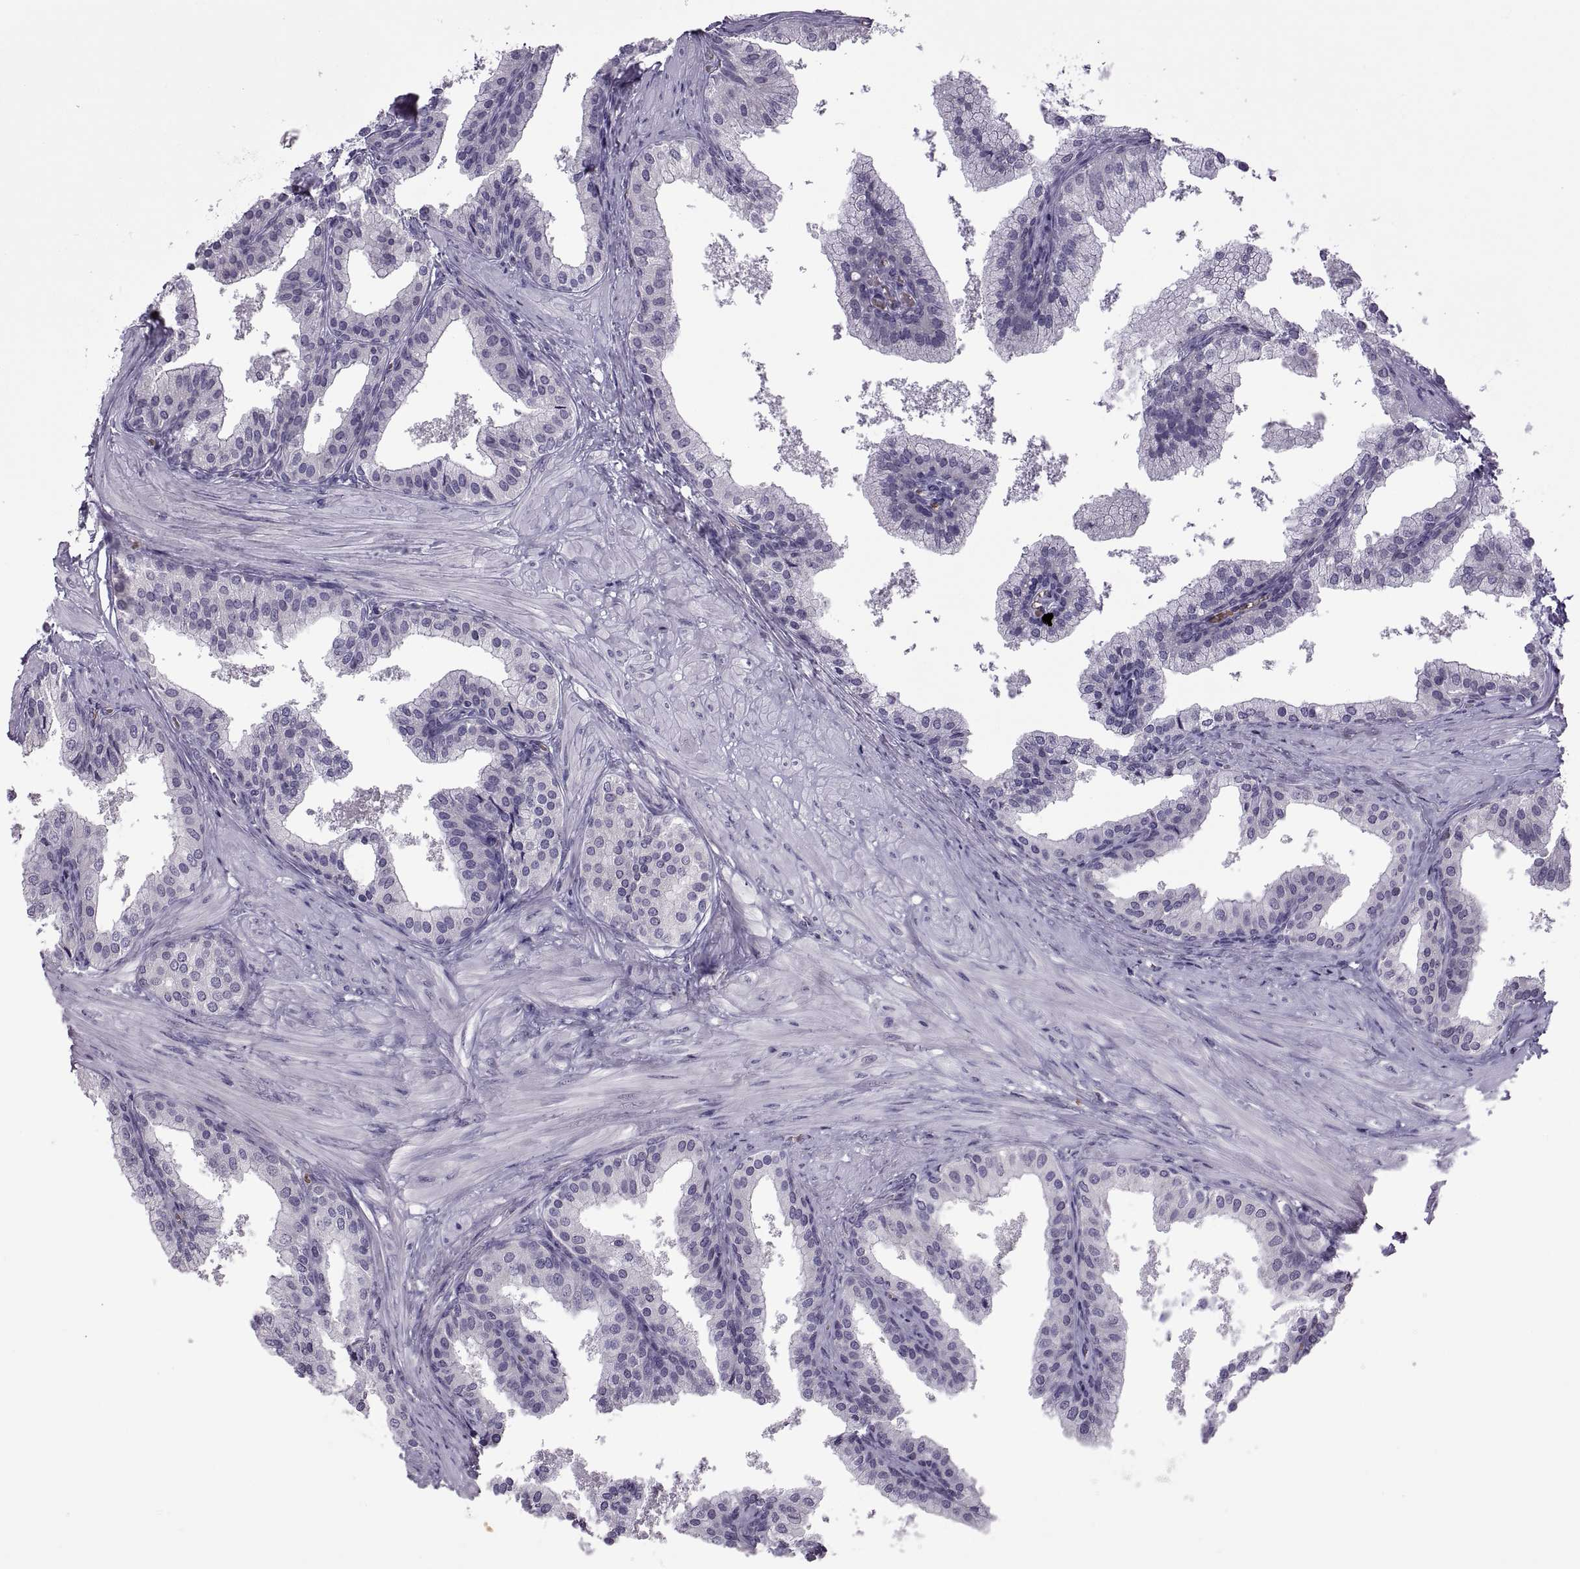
{"staining": {"intensity": "negative", "quantity": "none", "location": "none"}, "tissue": "prostate cancer", "cell_type": "Tumor cells", "image_type": "cancer", "snomed": [{"axis": "morphology", "description": "Adenocarcinoma, Low grade"}, {"axis": "topography", "description": "Prostate"}], "caption": "Protein analysis of prostate cancer demonstrates no significant positivity in tumor cells. The staining was performed using DAB to visualize the protein expression in brown, while the nuclei were stained in blue with hematoxylin (Magnification: 20x).", "gene": "MEIOC", "patient": {"sex": "male", "age": 56}}